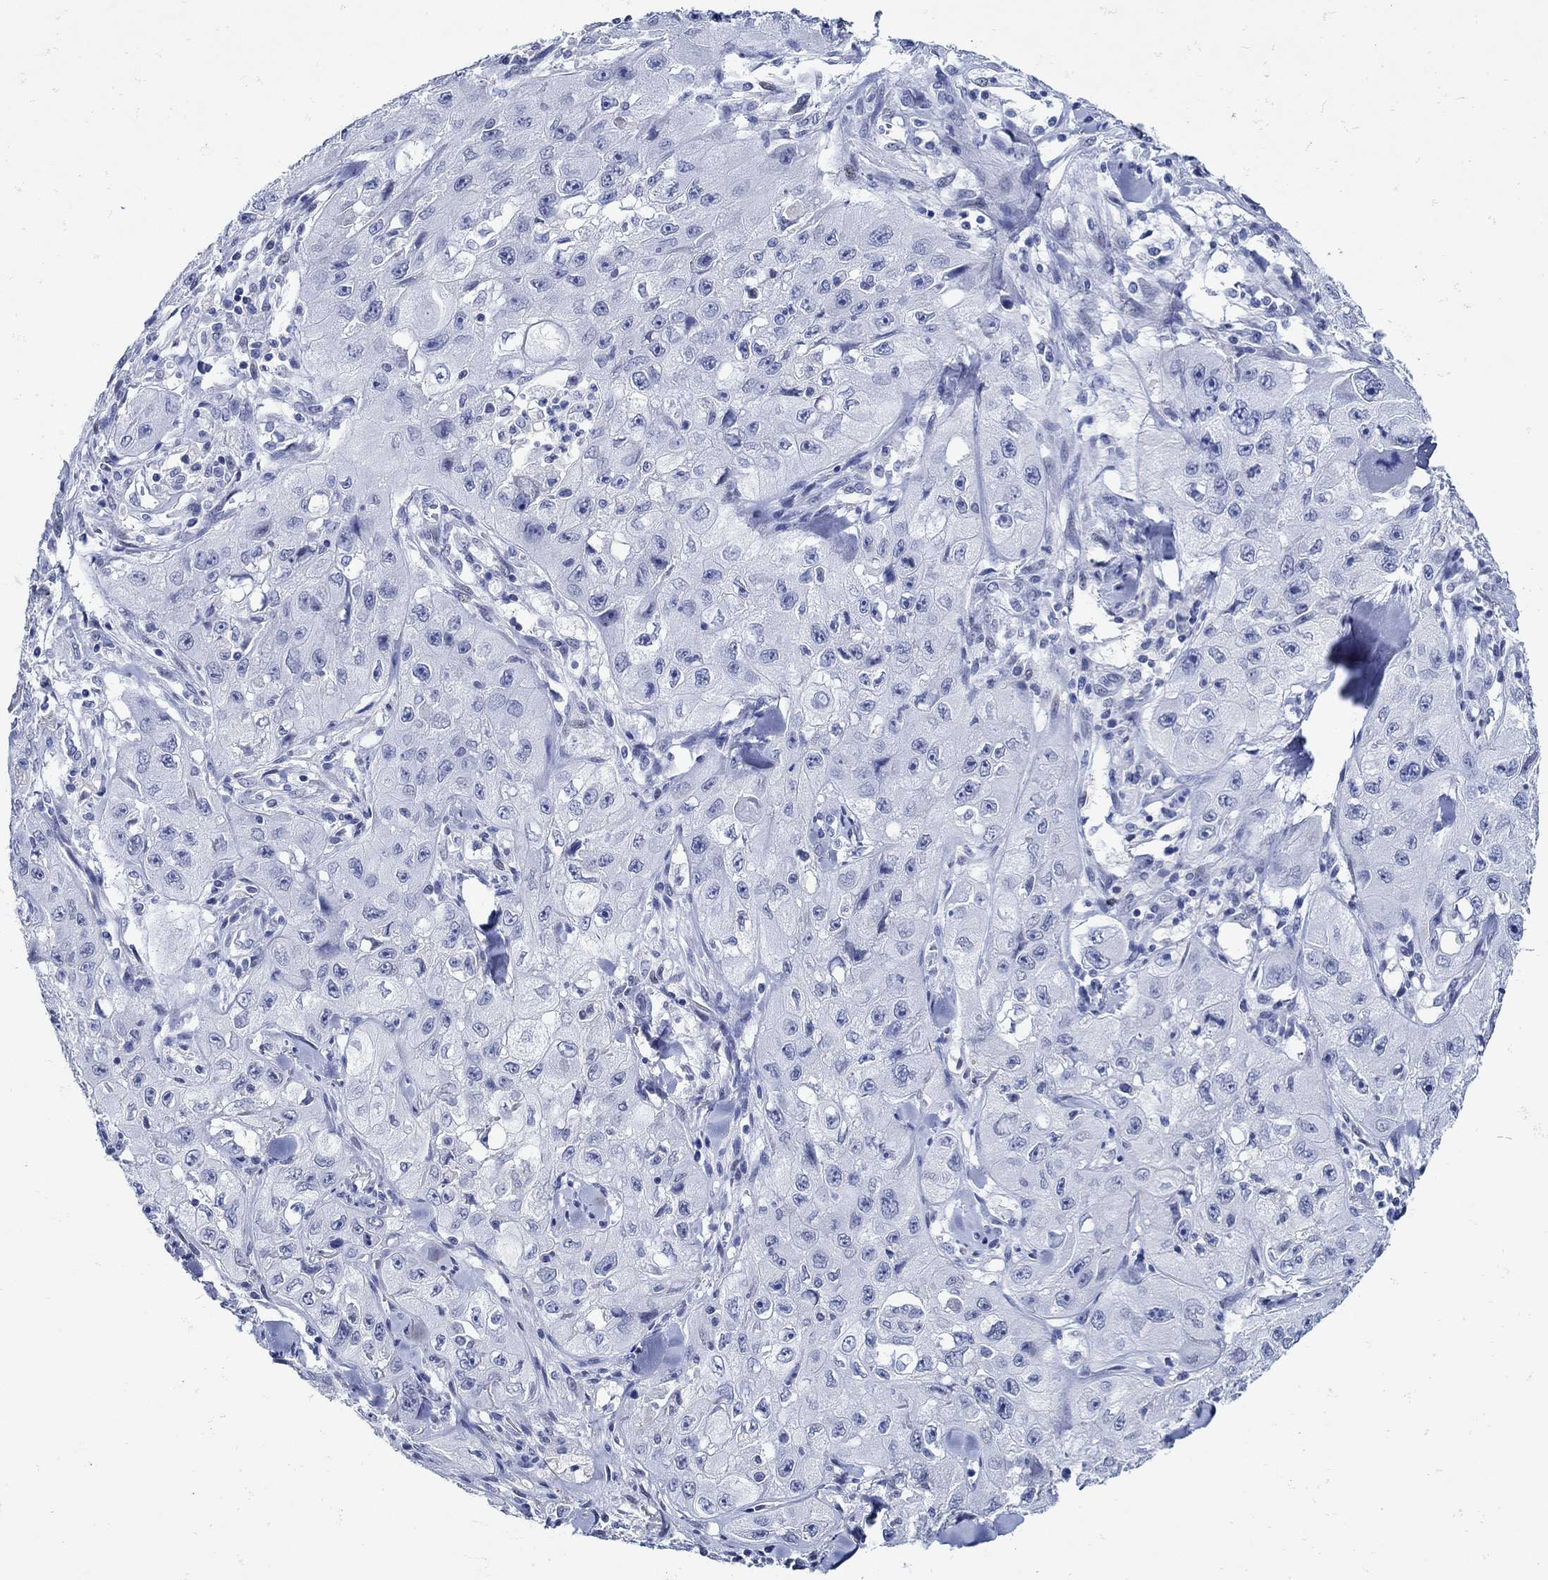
{"staining": {"intensity": "negative", "quantity": "none", "location": "none"}, "tissue": "skin cancer", "cell_type": "Tumor cells", "image_type": "cancer", "snomed": [{"axis": "morphology", "description": "Squamous cell carcinoma, NOS"}, {"axis": "topography", "description": "Skin"}, {"axis": "topography", "description": "Subcutis"}], "caption": "Immunohistochemistry (IHC) photomicrograph of human squamous cell carcinoma (skin) stained for a protein (brown), which exhibits no staining in tumor cells.", "gene": "NOS1", "patient": {"sex": "male", "age": 73}}